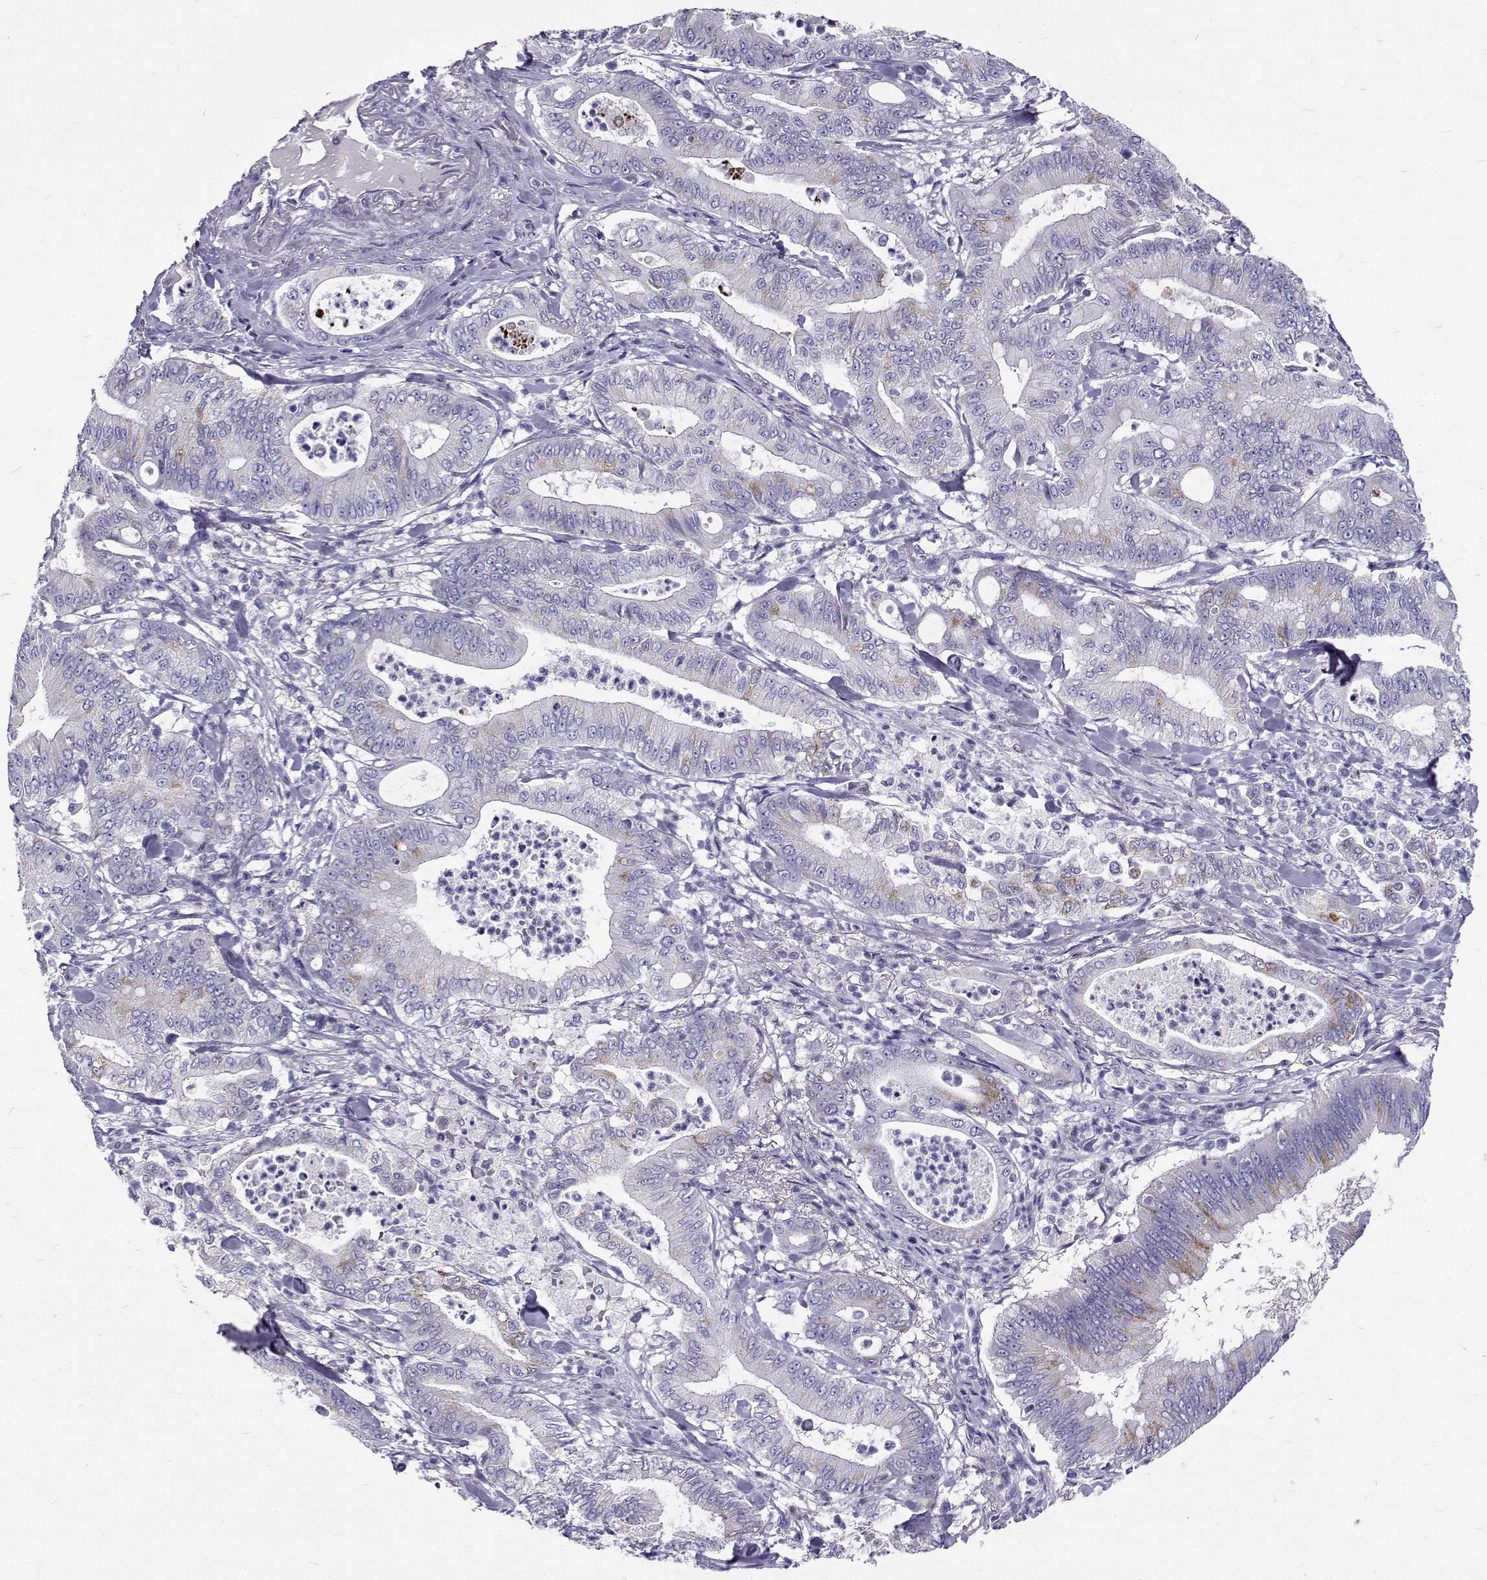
{"staining": {"intensity": "weak", "quantity": "<25%", "location": "cytoplasmic/membranous"}, "tissue": "pancreatic cancer", "cell_type": "Tumor cells", "image_type": "cancer", "snomed": [{"axis": "morphology", "description": "Adenocarcinoma, NOS"}, {"axis": "topography", "description": "Pancreas"}], "caption": "A micrograph of pancreatic cancer (adenocarcinoma) stained for a protein exhibits no brown staining in tumor cells.", "gene": "IGSF1", "patient": {"sex": "male", "age": 71}}